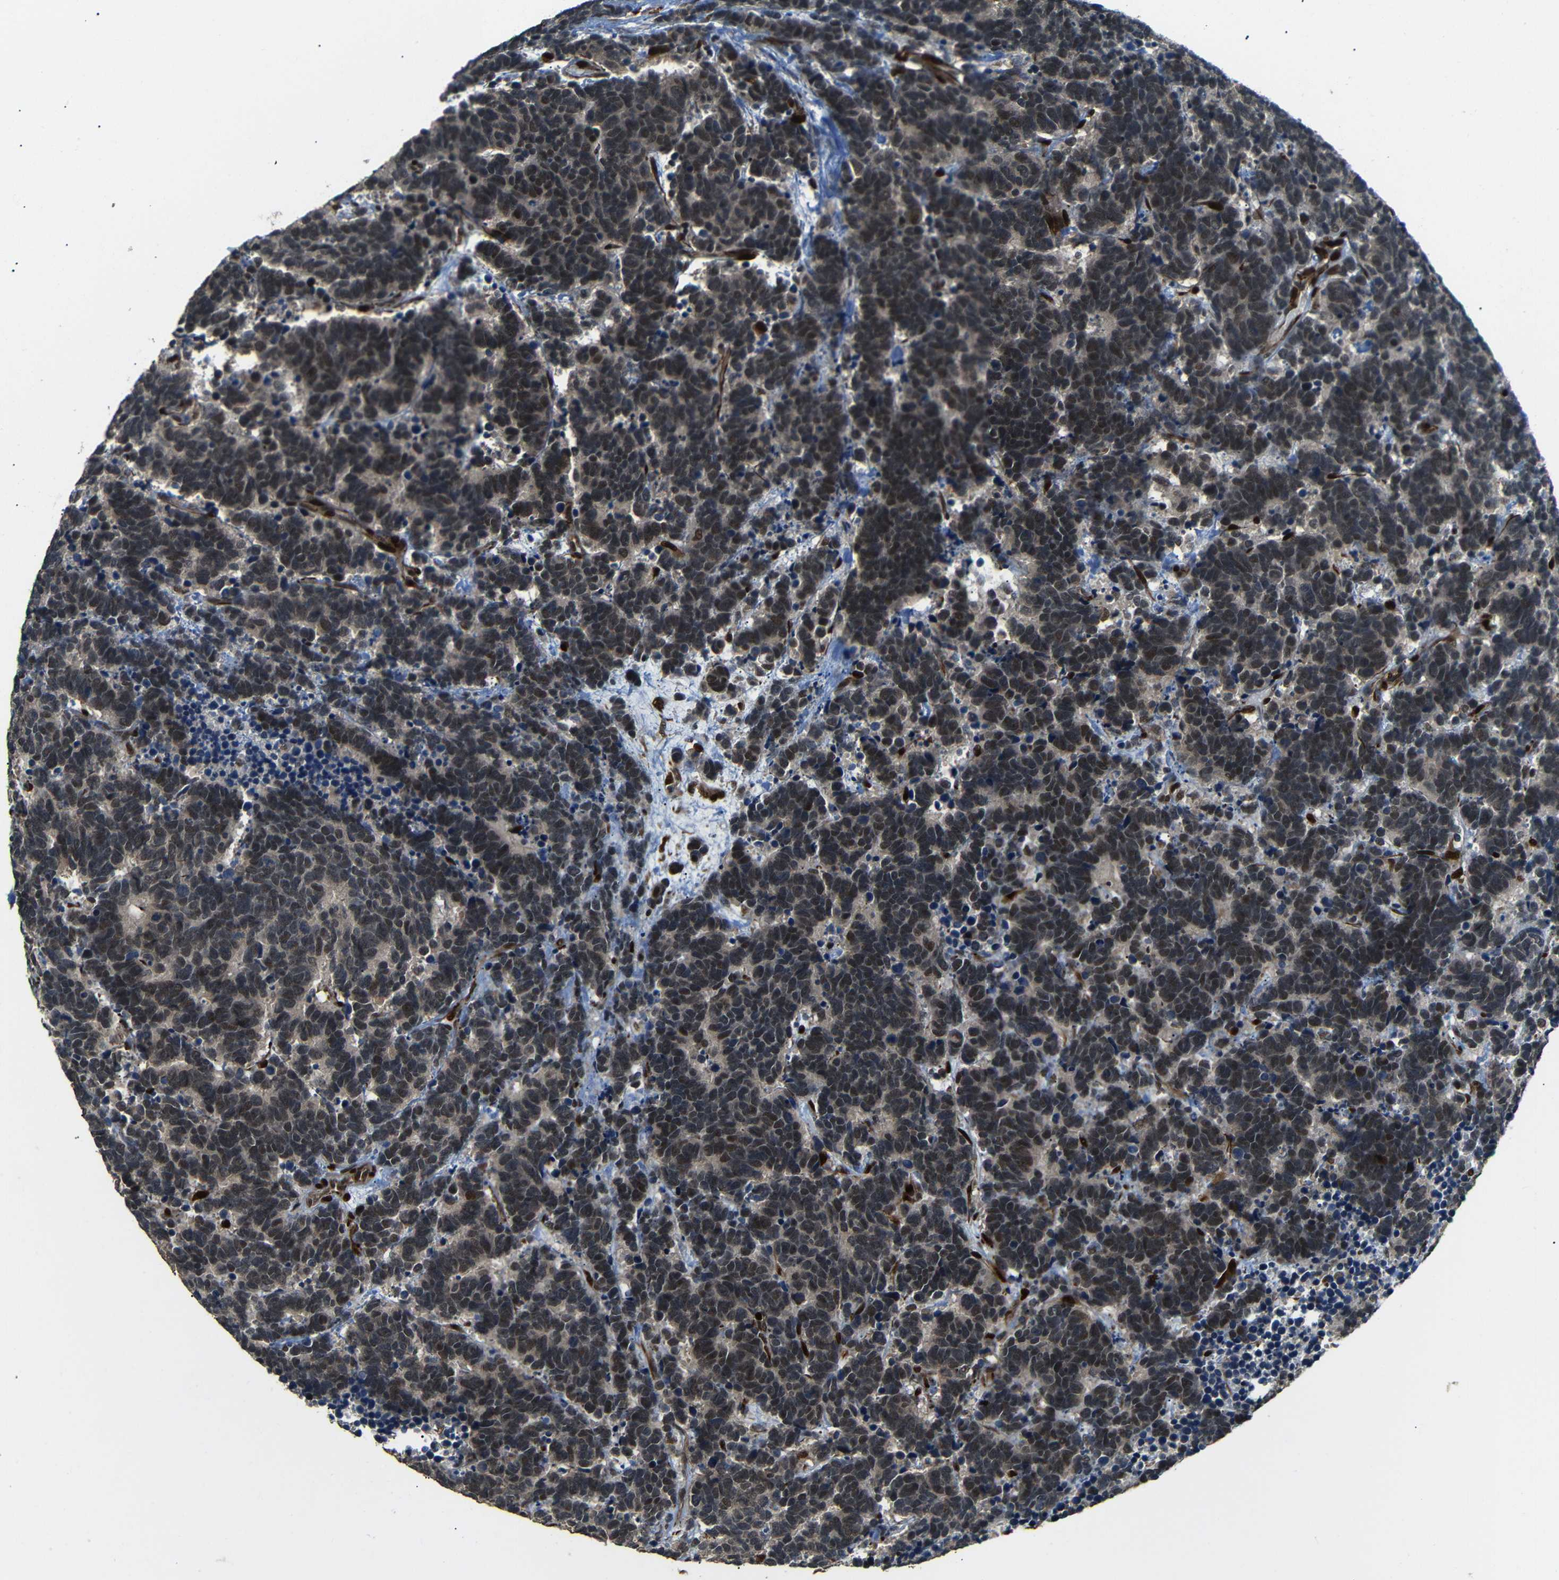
{"staining": {"intensity": "moderate", "quantity": ">75%", "location": "cytoplasmic/membranous,nuclear"}, "tissue": "carcinoid", "cell_type": "Tumor cells", "image_type": "cancer", "snomed": [{"axis": "morphology", "description": "Carcinoma, NOS"}, {"axis": "morphology", "description": "Carcinoid, malignant, NOS"}, {"axis": "topography", "description": "Urinary bladder"}], "caption": "Protein analysis of carcinoid tissue reveals moderate cytoplasmic/membranous and nuclear positivity in about >75% of tumor cells.", "gene": "TBX2", "patient": {"sex": "male", "age": 57}}